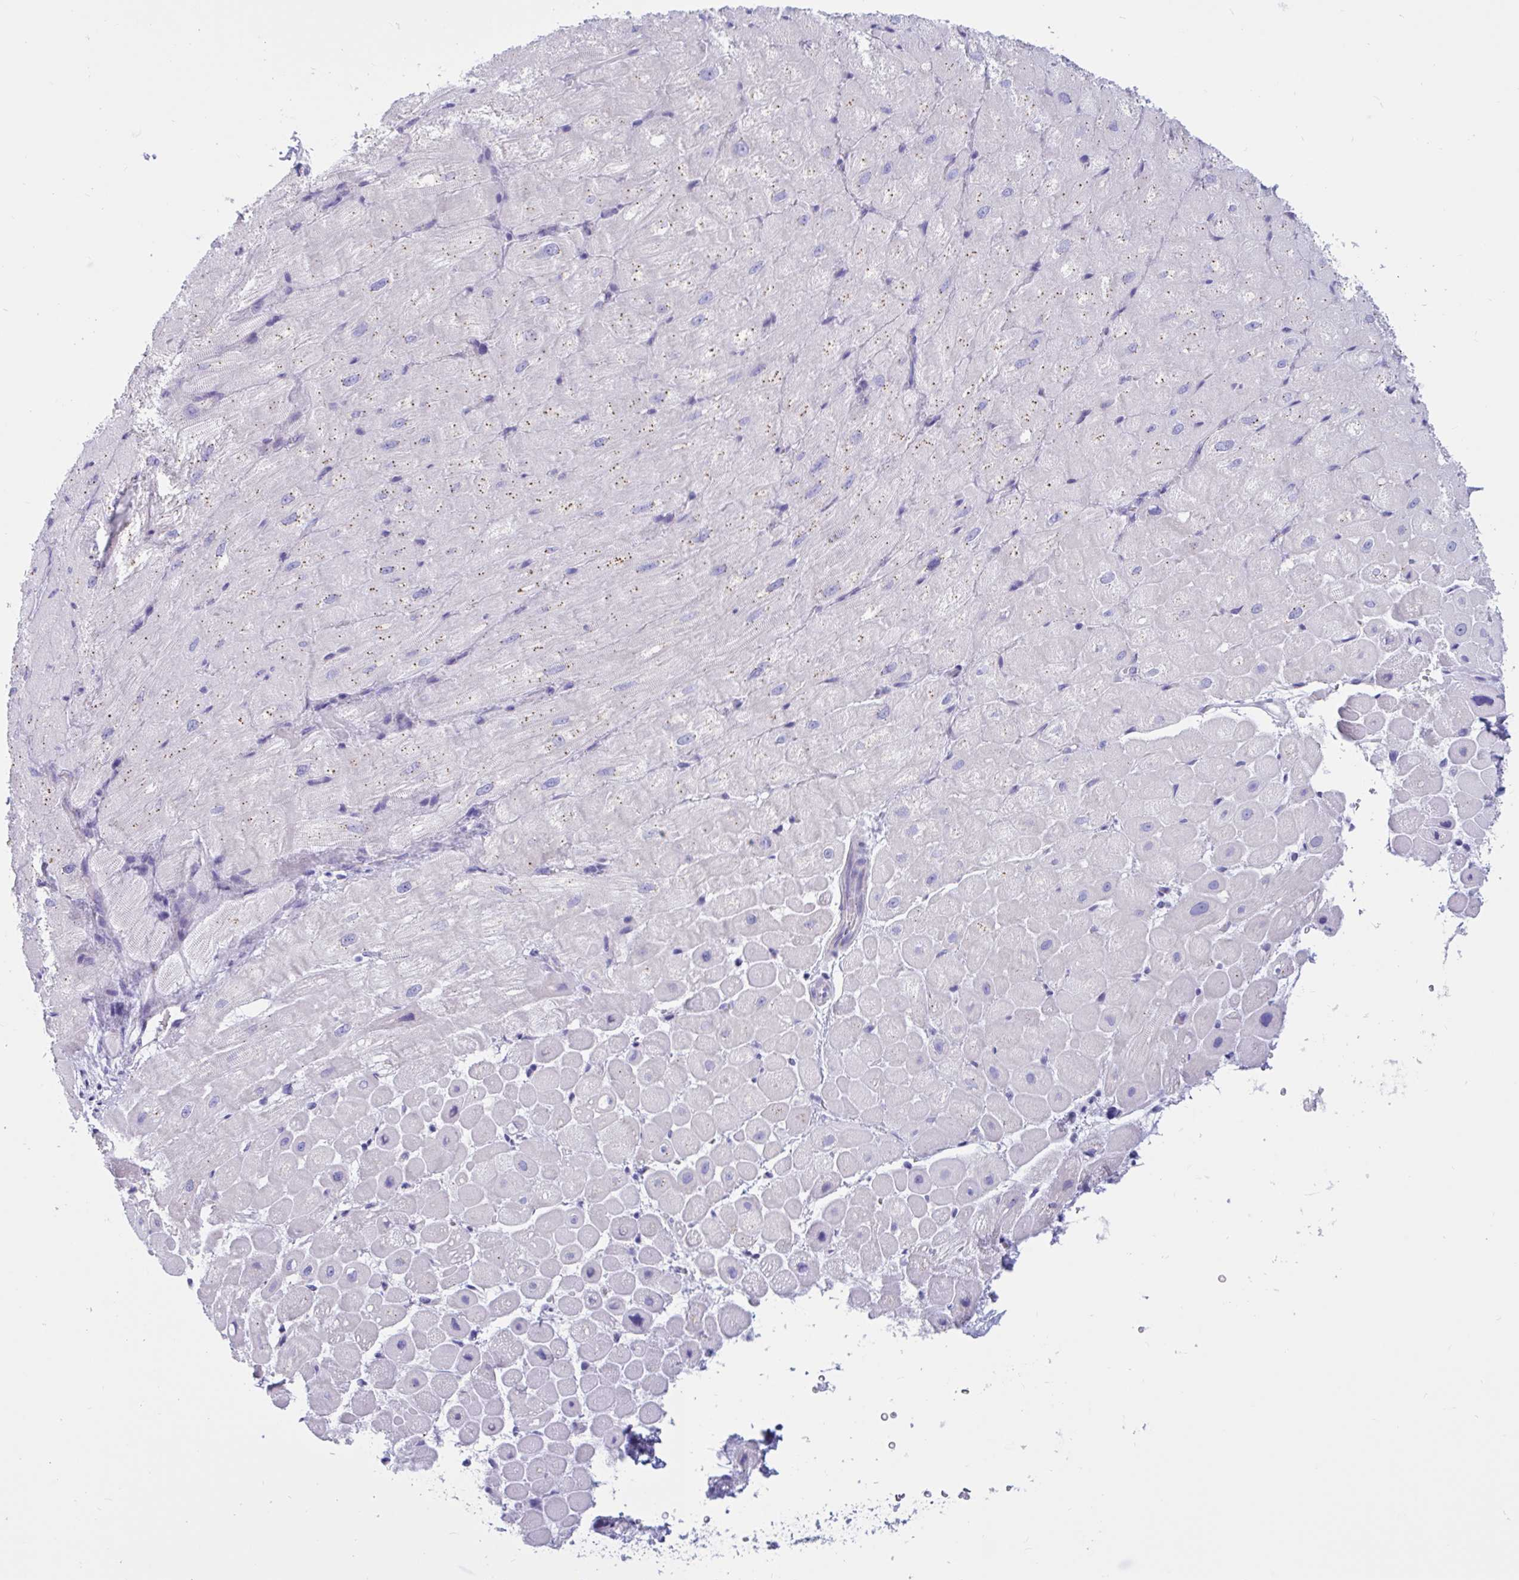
{"staining": {"intensity": "moderate", "quantity": "<25%", "location": "cytoplasmic/membranous"}, "tissue": "heart muscle", "cell_type": "Cardiomyocytes", "image_type": "normal", "snomed": [{"axis": "morphology", "description": "Normal tissue, NOS"}, {"axis": "topography", "description": "Heart"}], "caption": "An image of human heart muscle stained for a protein demonstrates moderate cytoplasmic/membranous brown staining in cardiomyocytes. (DAB (3,3'-diaminobenzidine) IHC, brown staining for protein, blue staining for nuclei).", "gene": "RNASE3", "patient": {"sex": "male", "age": 62}}